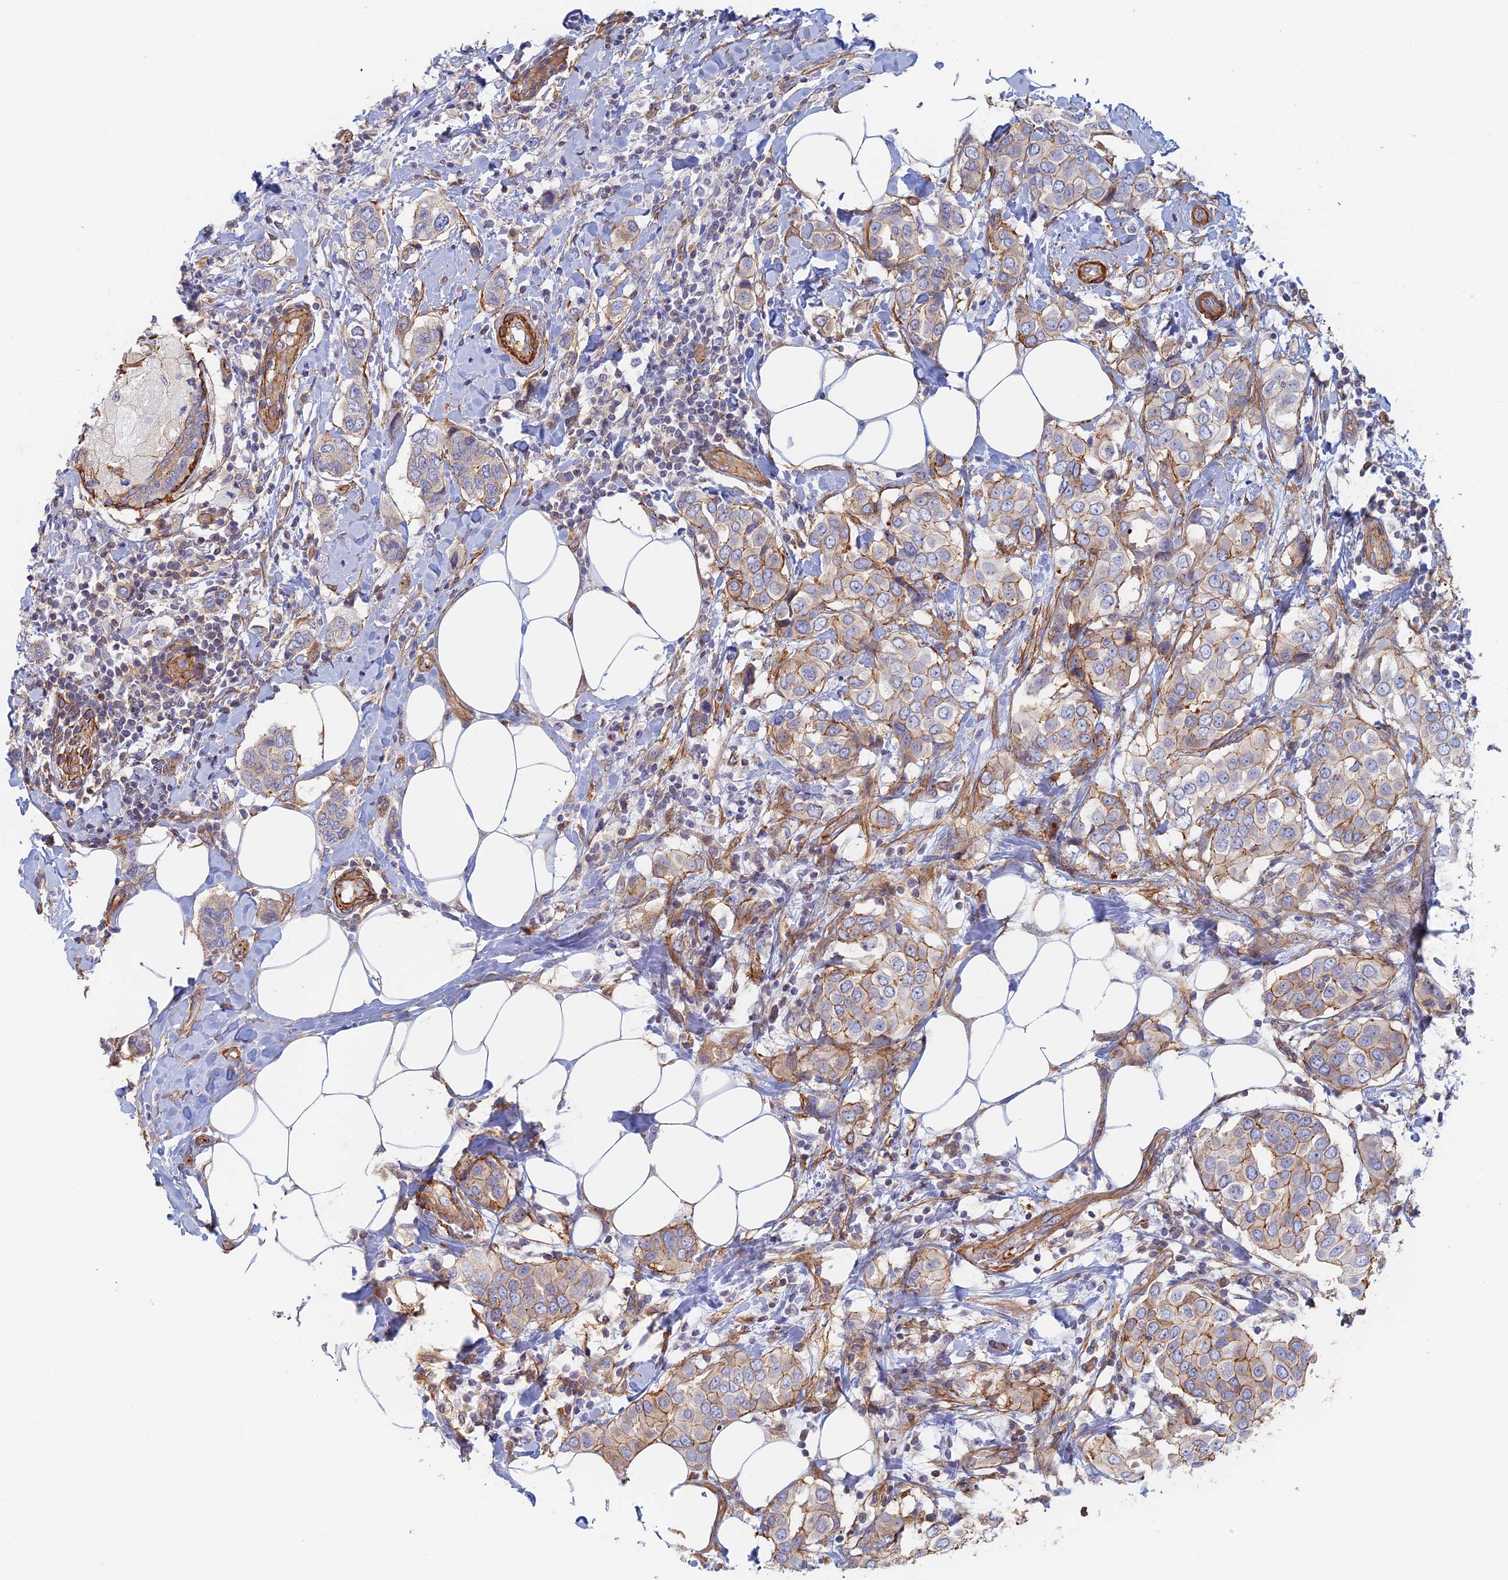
{"staining": {"intensity": "moderate", "quantity": "25%-75%", "location": "cytoplasmic/membranous"}, "tissue": "breast cancer", "cell_type": "Tumor cells", "image_type": "cancer", "snomed": [{"axis": "morphology", "description": "Lobular carcinoma"}, {"axis": "topography", "description": "Breast"}], "caption": "The immunohistochemical stain highlights moderate cytoplasmic/membranous positivity in tumor cells of breast cancer (lobular carcinoma) tissue.", "gene": "PAK4", "patient": {"sex": "female", "age": 51}}